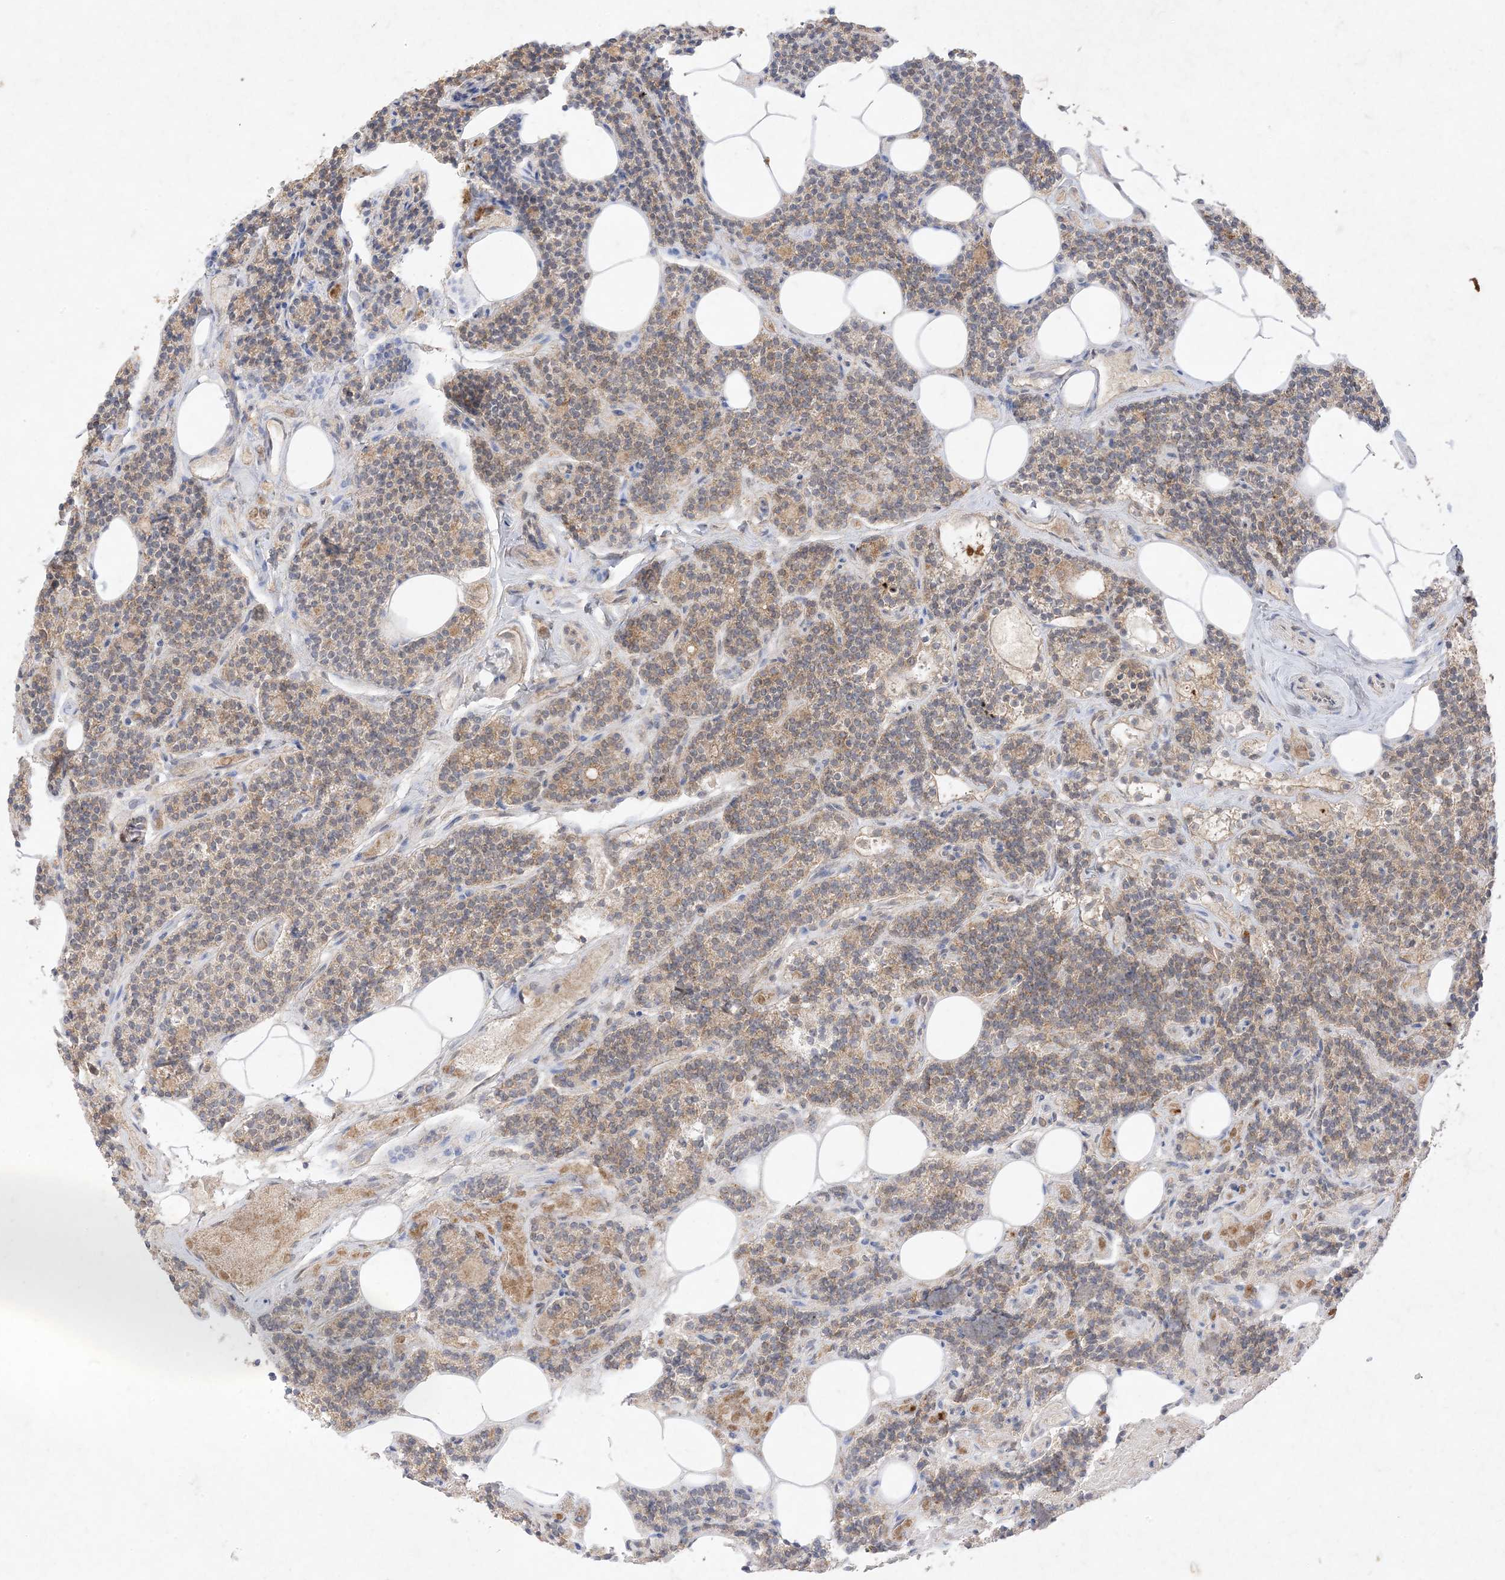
{"staining": {"intensity": "weak", "quantity": ">75%", "location": "cytoplasmic/membranous"}, "tissue": "parathyroid gland", "cell_type": "Glandular cells", "image_type": "normal", "snomed": [{"axis": "morphology", "description": "Normal tissue, NOS"}, {"axis": "topography", "description": "Parathyroid gland"}], "caption": "Parathyroid gland stained for a protein reveals weak cytoplasmic/membranous positivity in glandular cells. The staining is performed using DAB (3,3'-diaminobenzidine) brown chromogen to label protein expression. The nuclei are counter-stained blue using hematoxylin.", "gene": "UBE2C", "patient": {"sex": "female", "age": 43}}